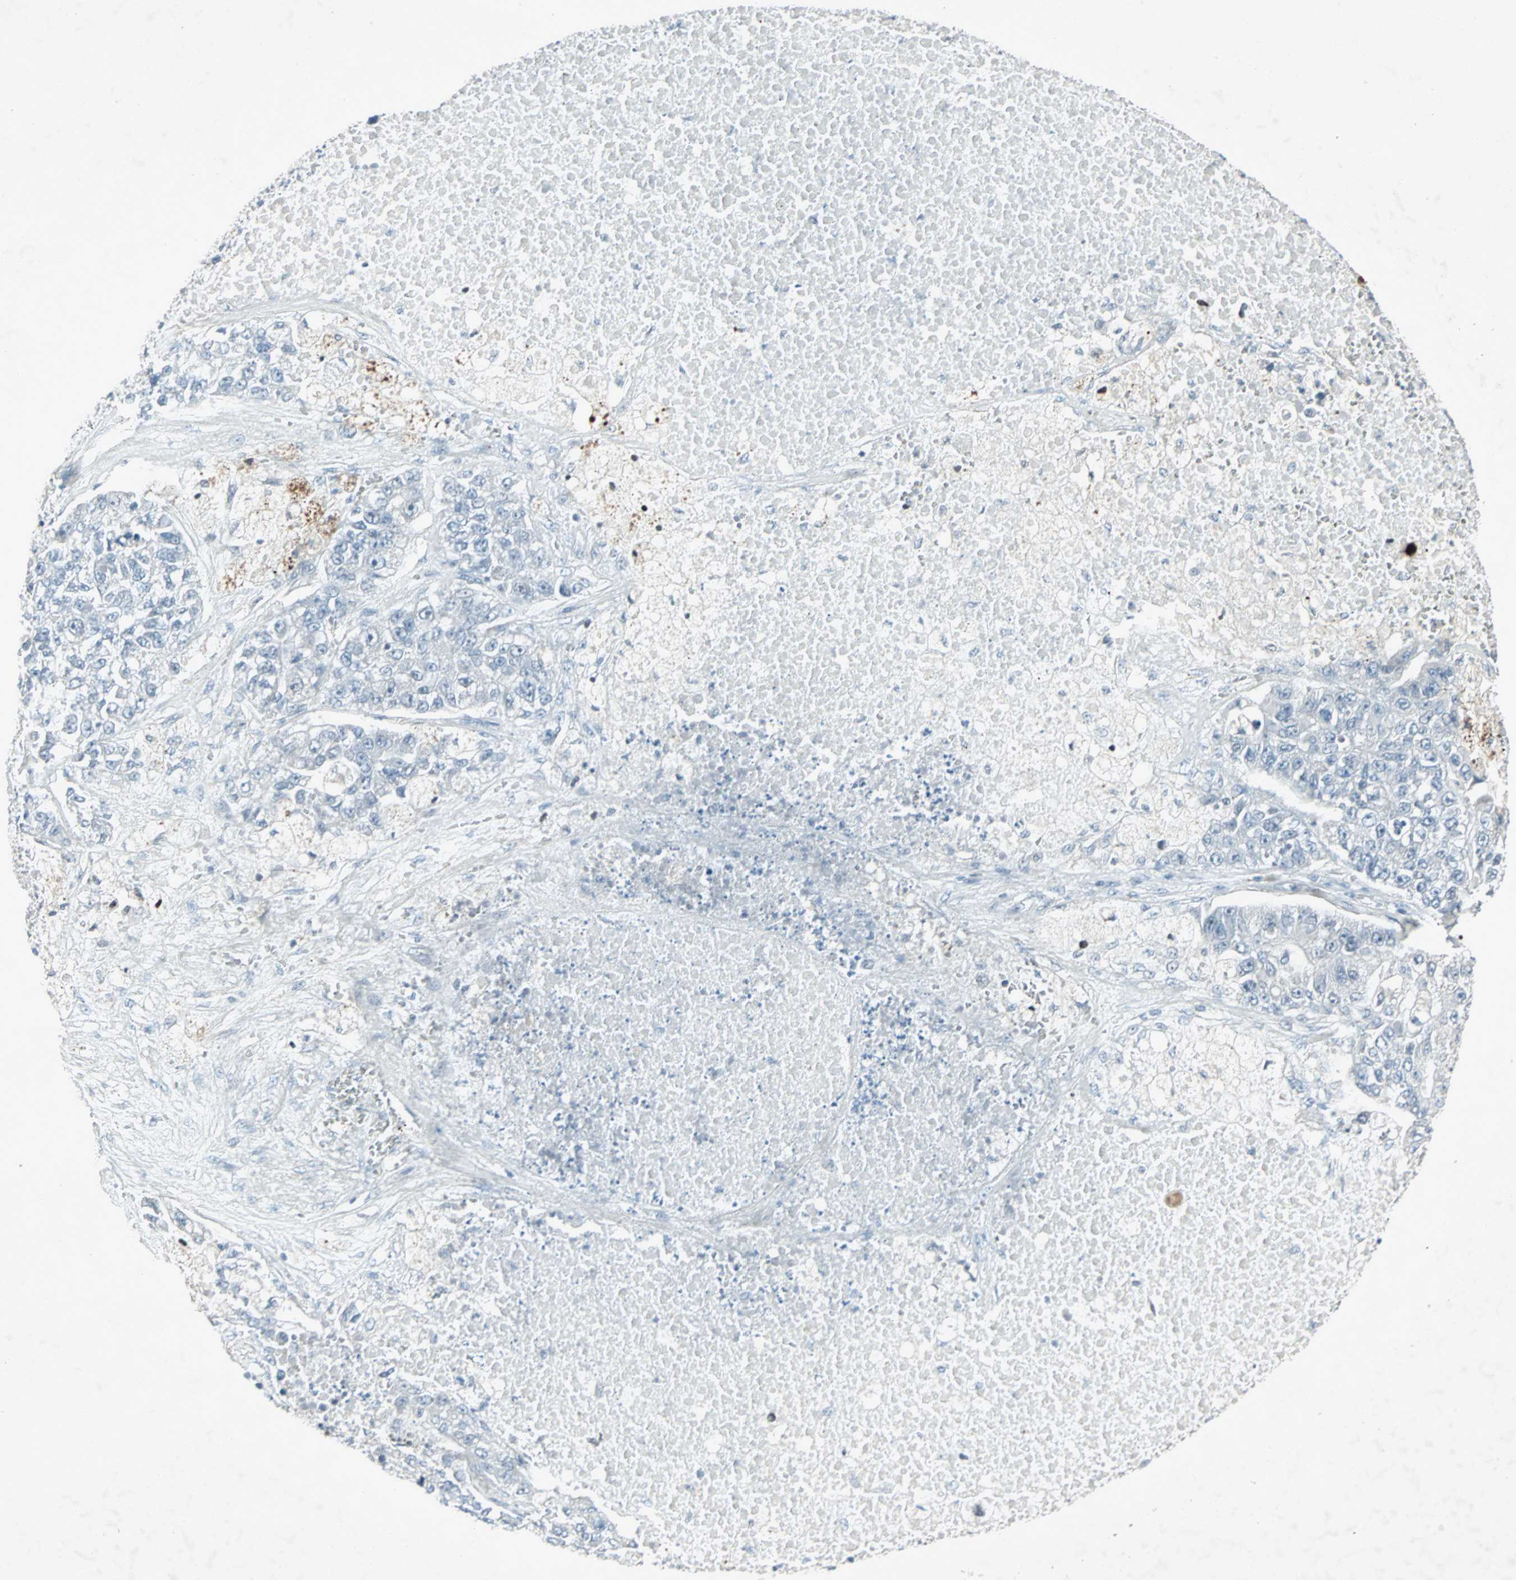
{"staining": {"intensity": "negative", "quantity": "none", "location": "none"}, "tissue": "lung cancer", "cell_type": "Tumor cells", "image_type": "cancer", "snomed": [{"axis": "morphology", "description": "Adenocarcinoma, NOS"}, {"axis": "topography", "description": "Lung"}], "caption": "IHC of lung cancer (adenocarcinoma) exhibits no expression in tumor cells.", "gene": "LANCL3", "patient": {"sex": "male", "age": 49}}